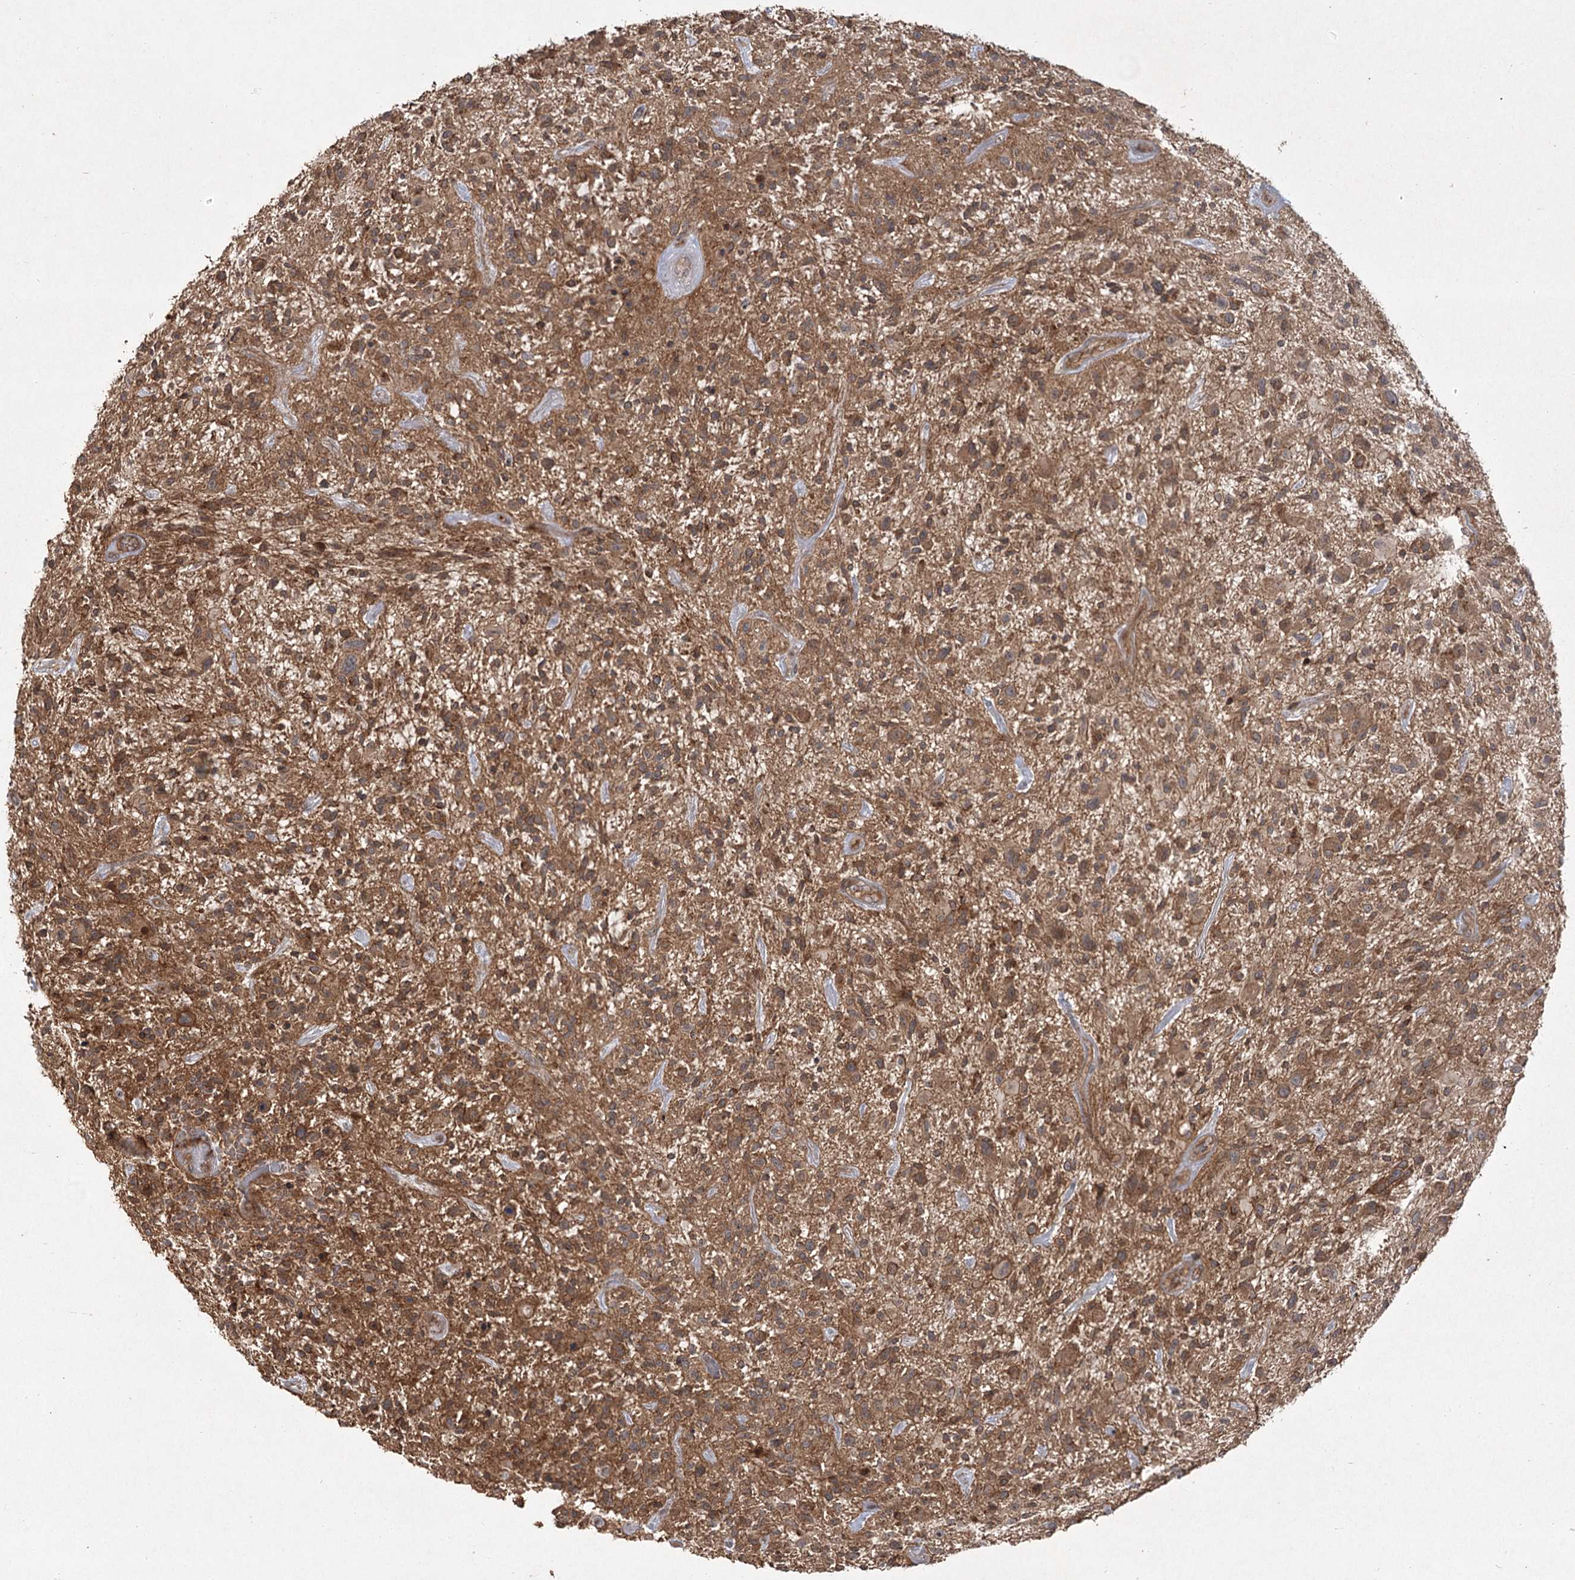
{"staining": {"intensity": "moderate", "quantity": ">75%", "location": "cytoplasmic/membranous"}, "tissue": "glioma", "cell_type": "Tumor cells", "image_type": "cancer", "snomed": [{"axis": "morphology", "description": "Glioma, malignant, High grade"}, {"axis": "topography", "description": "Brain"}], "caption": "Glioma stained for a protein (brown) shows moderate cytoplasmic/membranous positive expression in about >75% of tumor cells.", "gene": "CPLANE1", "patient": {"sex": "male", "age": 47}}